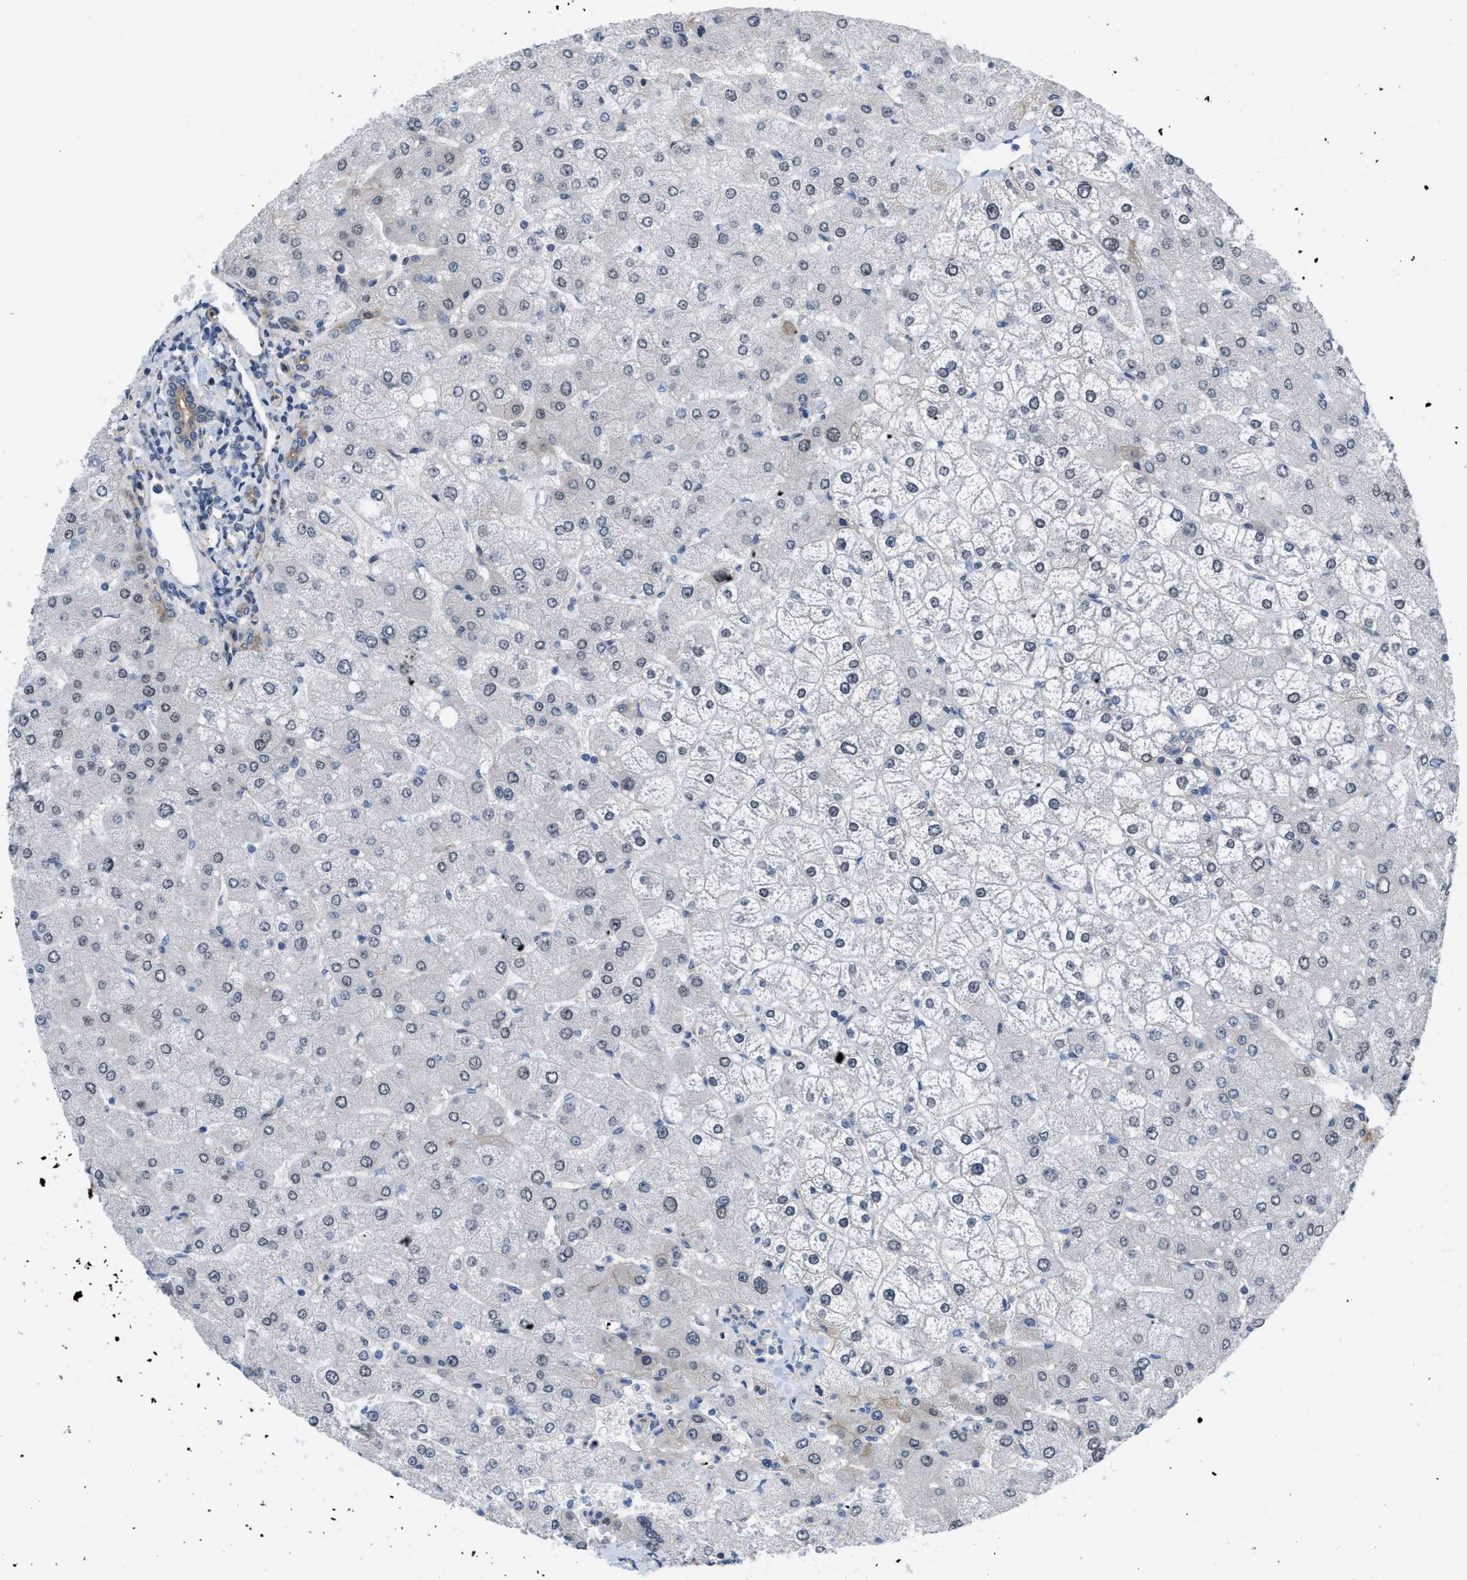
{"staining": {"intensity": "moderate", "quantity": ">75%", "location": "cytoplasmic/membranous"}, "tissue": "liver", "cell_type": "Cholangiocytes", "image_type": "normal", "snomed": [{"axis": "morphology", "description": "Normal tissue, NOS"}, {"axis": "topography", "description": "Liver"}], "caption": "IHC micrograph of benign liver stained for a protein (brown), which shows medium levels of moderate cytoplasmic/membranous positivity in about >75% of cholangiocytes.", "gene": "MYO18A", "patient": {"sex": "male", "age": 55}}